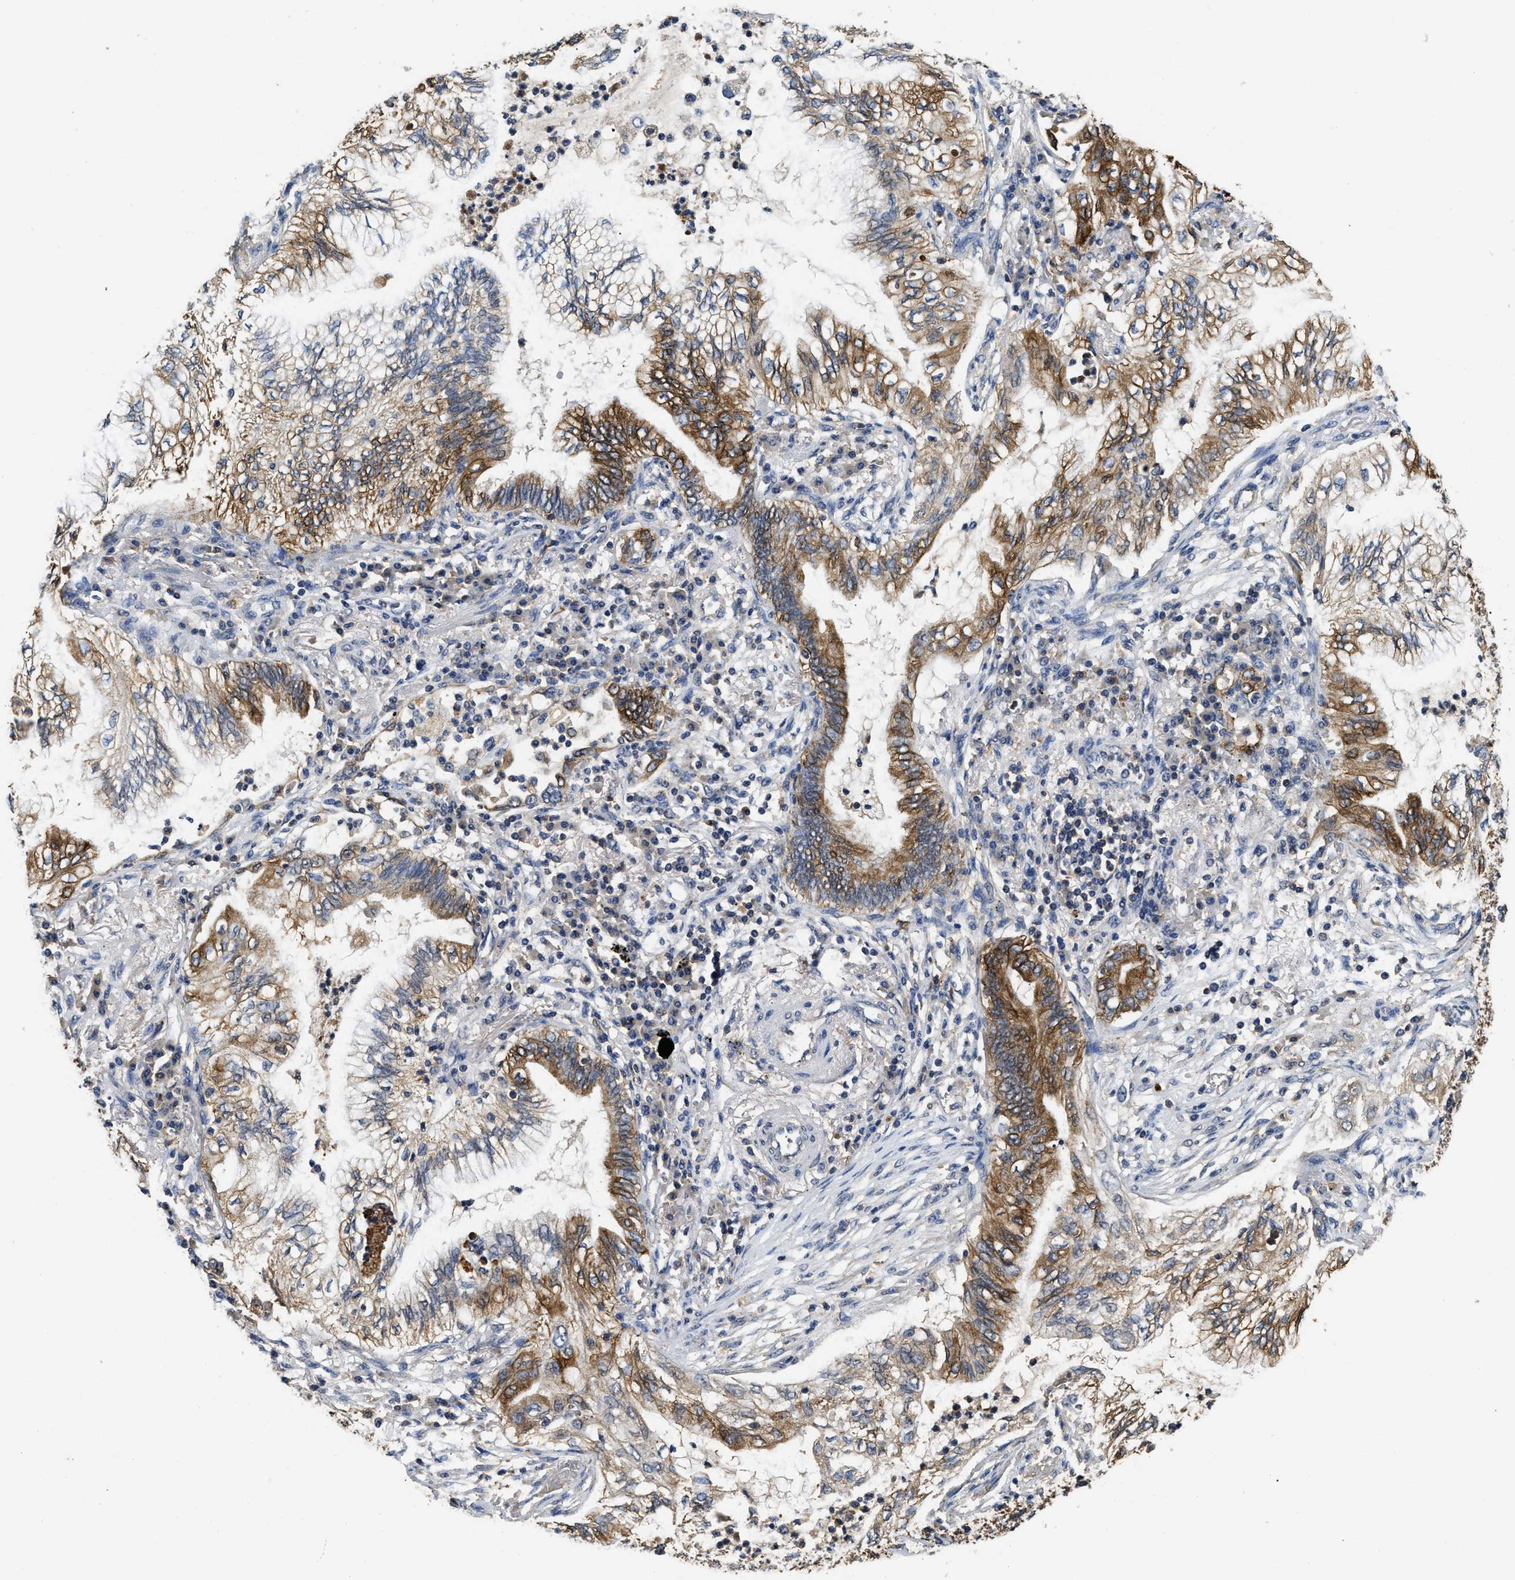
{"staining": {"intensity": "moderate", "quantity": ">75%", "location": "cytoplasmic/membranous"}, "tissue": "lung cancer", "cell_type": "Tumor cells", "image_type": "cancer", "snomed": [{"axis": "morphology", "description": "Normal tissue, NOS"}, {"axis": "morphology", "description": "Adenocarcinoma, NOS"}, {"axis": "topography", "description": "Bronchus"}, {"axis": "topography", "description": "Lung"}], "caption": "A brown stain shows moderate cytoplasmic/membranous expression of a protein in lung adenocarcinoma tumor cells.", "gene": "CTNNA1", "patient": {"sex": "female", "age": 70}}